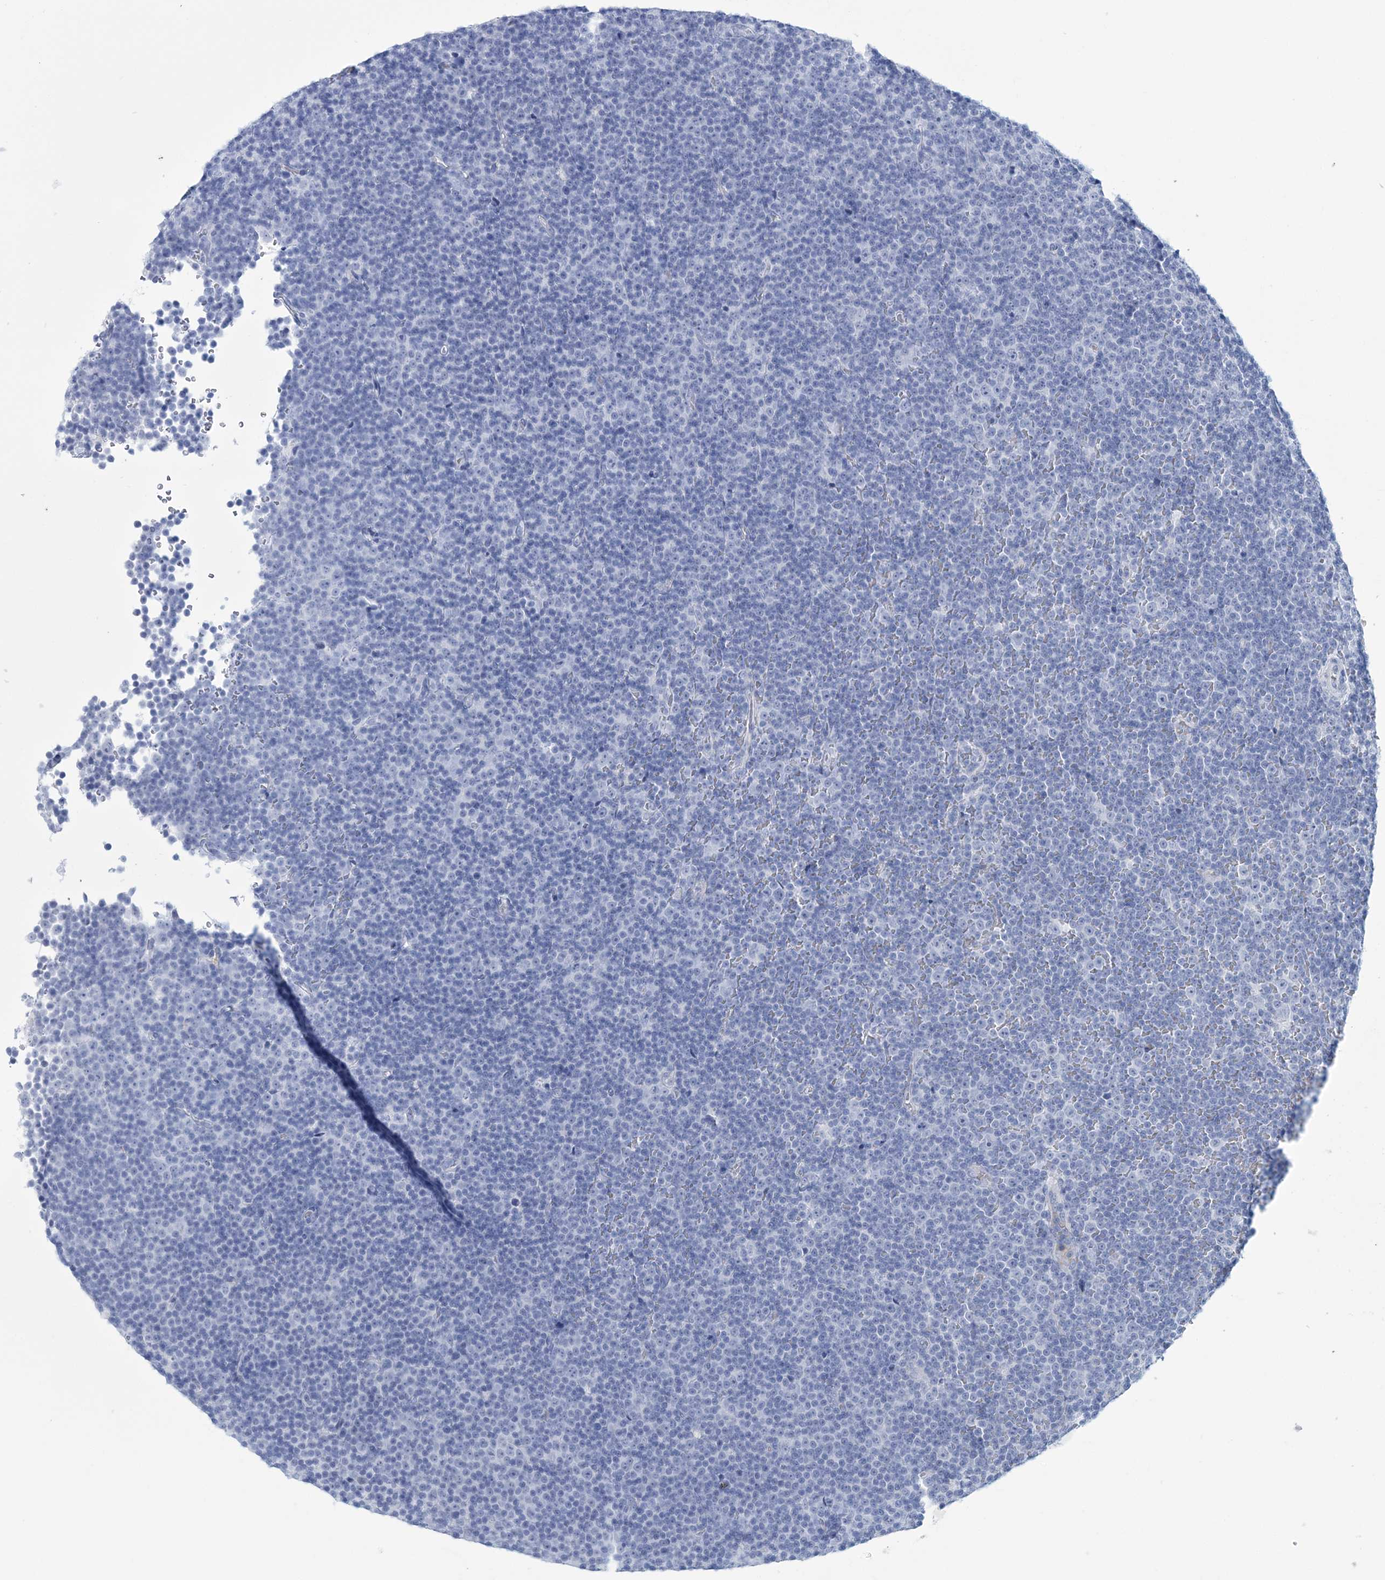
{"staining": {"intensity": "negative", "quantity": "none", "location": "none"}, "tissue": "lymphoma", "cell_type": "Tumor cells", "image_type": "cancer", "snomed": [{"axis": "morphology", "description": "Malignant lymphoma, non-Hodgkin's type, Low grade"}, {"axis": "topography", "description": "Lymph node"}], "caption": "The micrograph reveals no significant positivity in tumor cells of lymphoma. (Stains: DAB (3,3'-diaminobenzidine) IHC with hematoxylin counter stain, Microscopy: brightfield microscopy at high magnification).", "gene": "DPCD", "patient": {"sex": "female", "age": 67}}